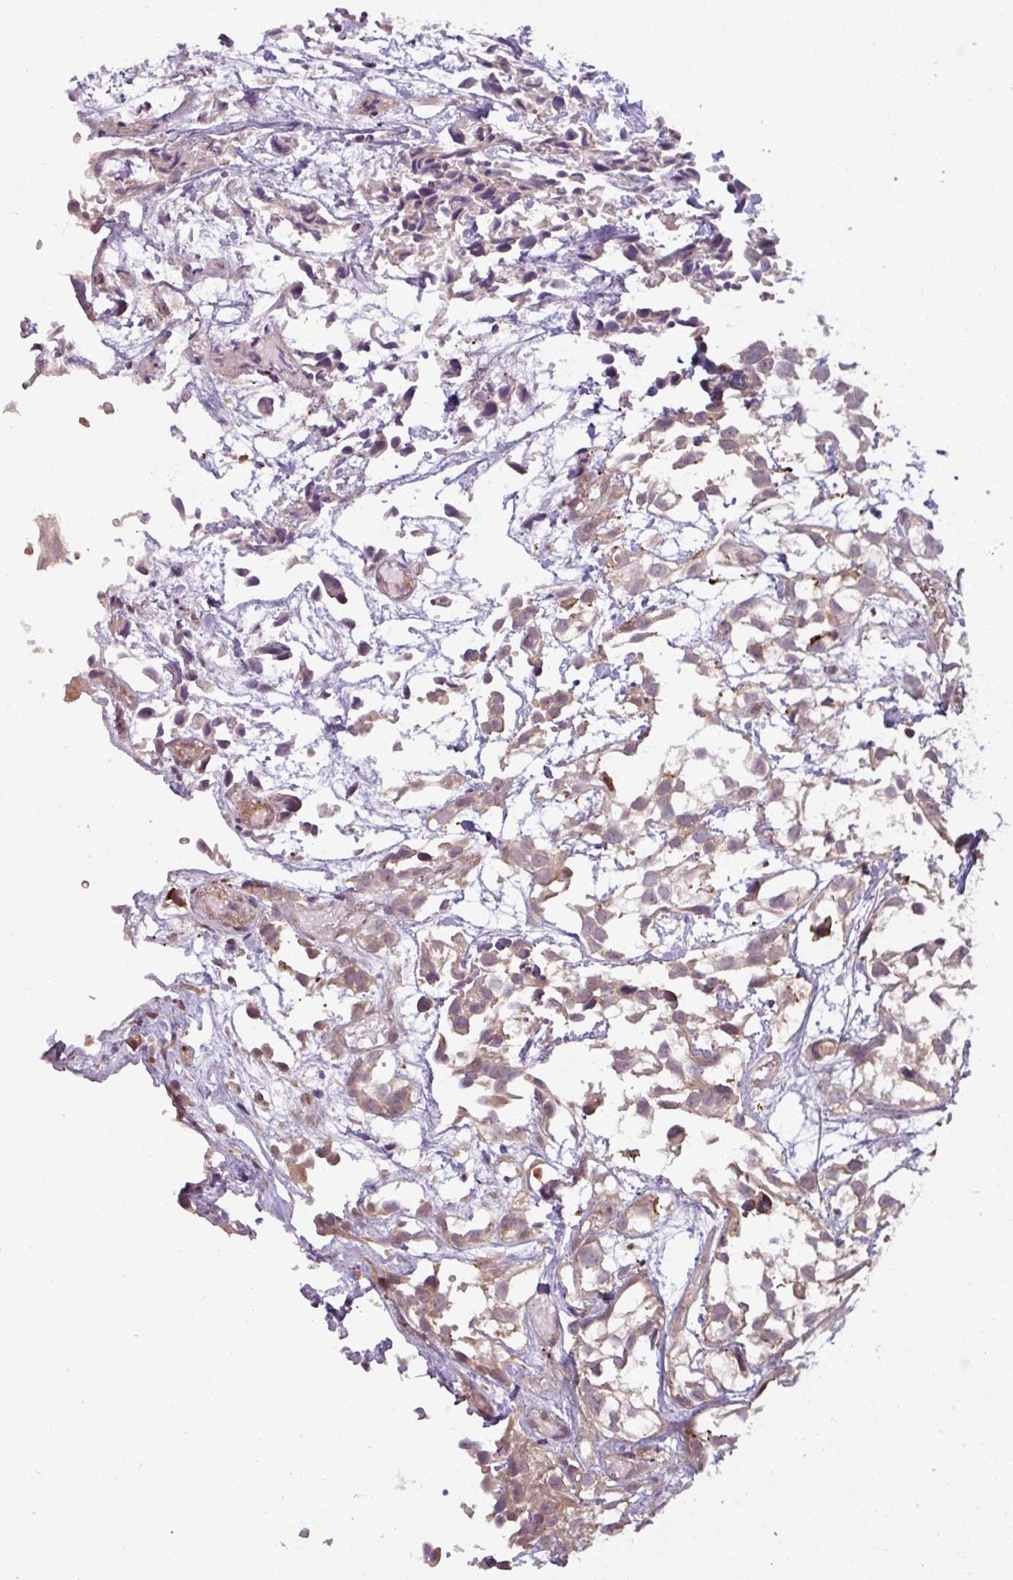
{"staining": {"intensity": "moderate", "quantity": "<25%", "location": "cytoplasmic/membranous"}, "tissue": "urothelial cancer", "cell_type": "Tumor cells", "image_type": "cancer", "snomed": [{"axis": "morphology", "description": "Urothelial carcinoma, High grade"}, {"axis": "topography", "description": "Urinary bladder"}], "caption": "Immunohistochemical staining of human urothelial carcinoma (high-grade) displays low levels of moderate cytoplasmic/membranous staining in approximately <25% of tumor cells. The staining is performed using DAB brown chromogen to label protein expression. The nuclei are counter-stained blue using hematoxylin.", "gene": "TUSC3", "patient": {"sex": "male", "age": 56}}